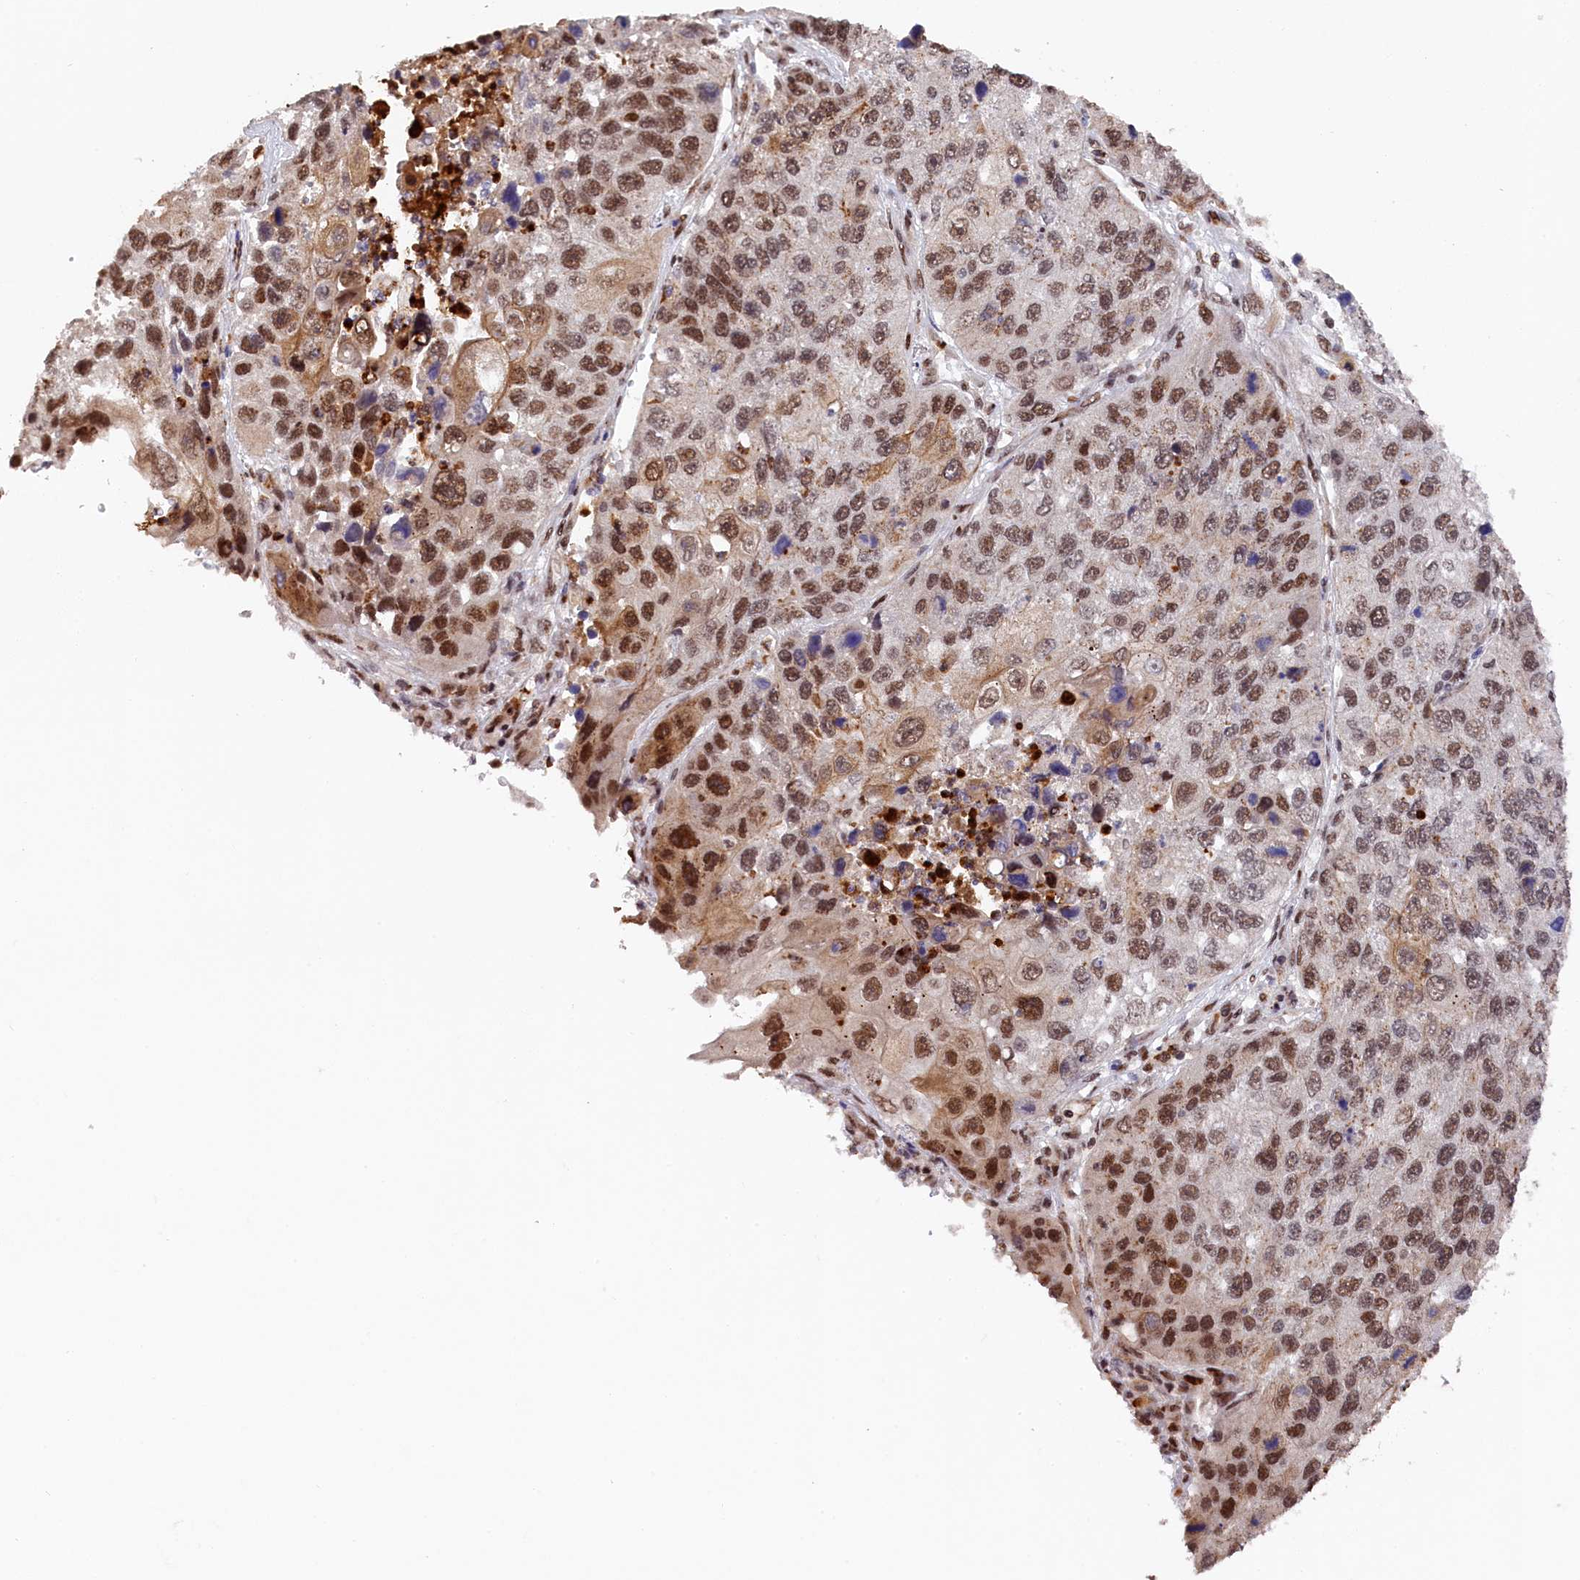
{"staining": {"intensity": "strong", "quantity": ">75%", "location": "nuclear"}, "tissue": "lung cancer", "cell_type": "Tumor cells", "image_type": "cancer", "snomed": [{"axis": "morphology", "description": "Squamous cell carcinoma, NOS"}, {"axis": "topography", "description": "Lung"}], "caption": "Brown immunohistochemical staining in human lung cancer demonstrates strong nuclear expression in approximately >75% of tumor cells. Using DAB (brown) and hematoxylin (blue) stains, captured at high magnification using brightfield microscopy.", "gene": "ADIG", "patient": {"sex": "male", "age": 61}}